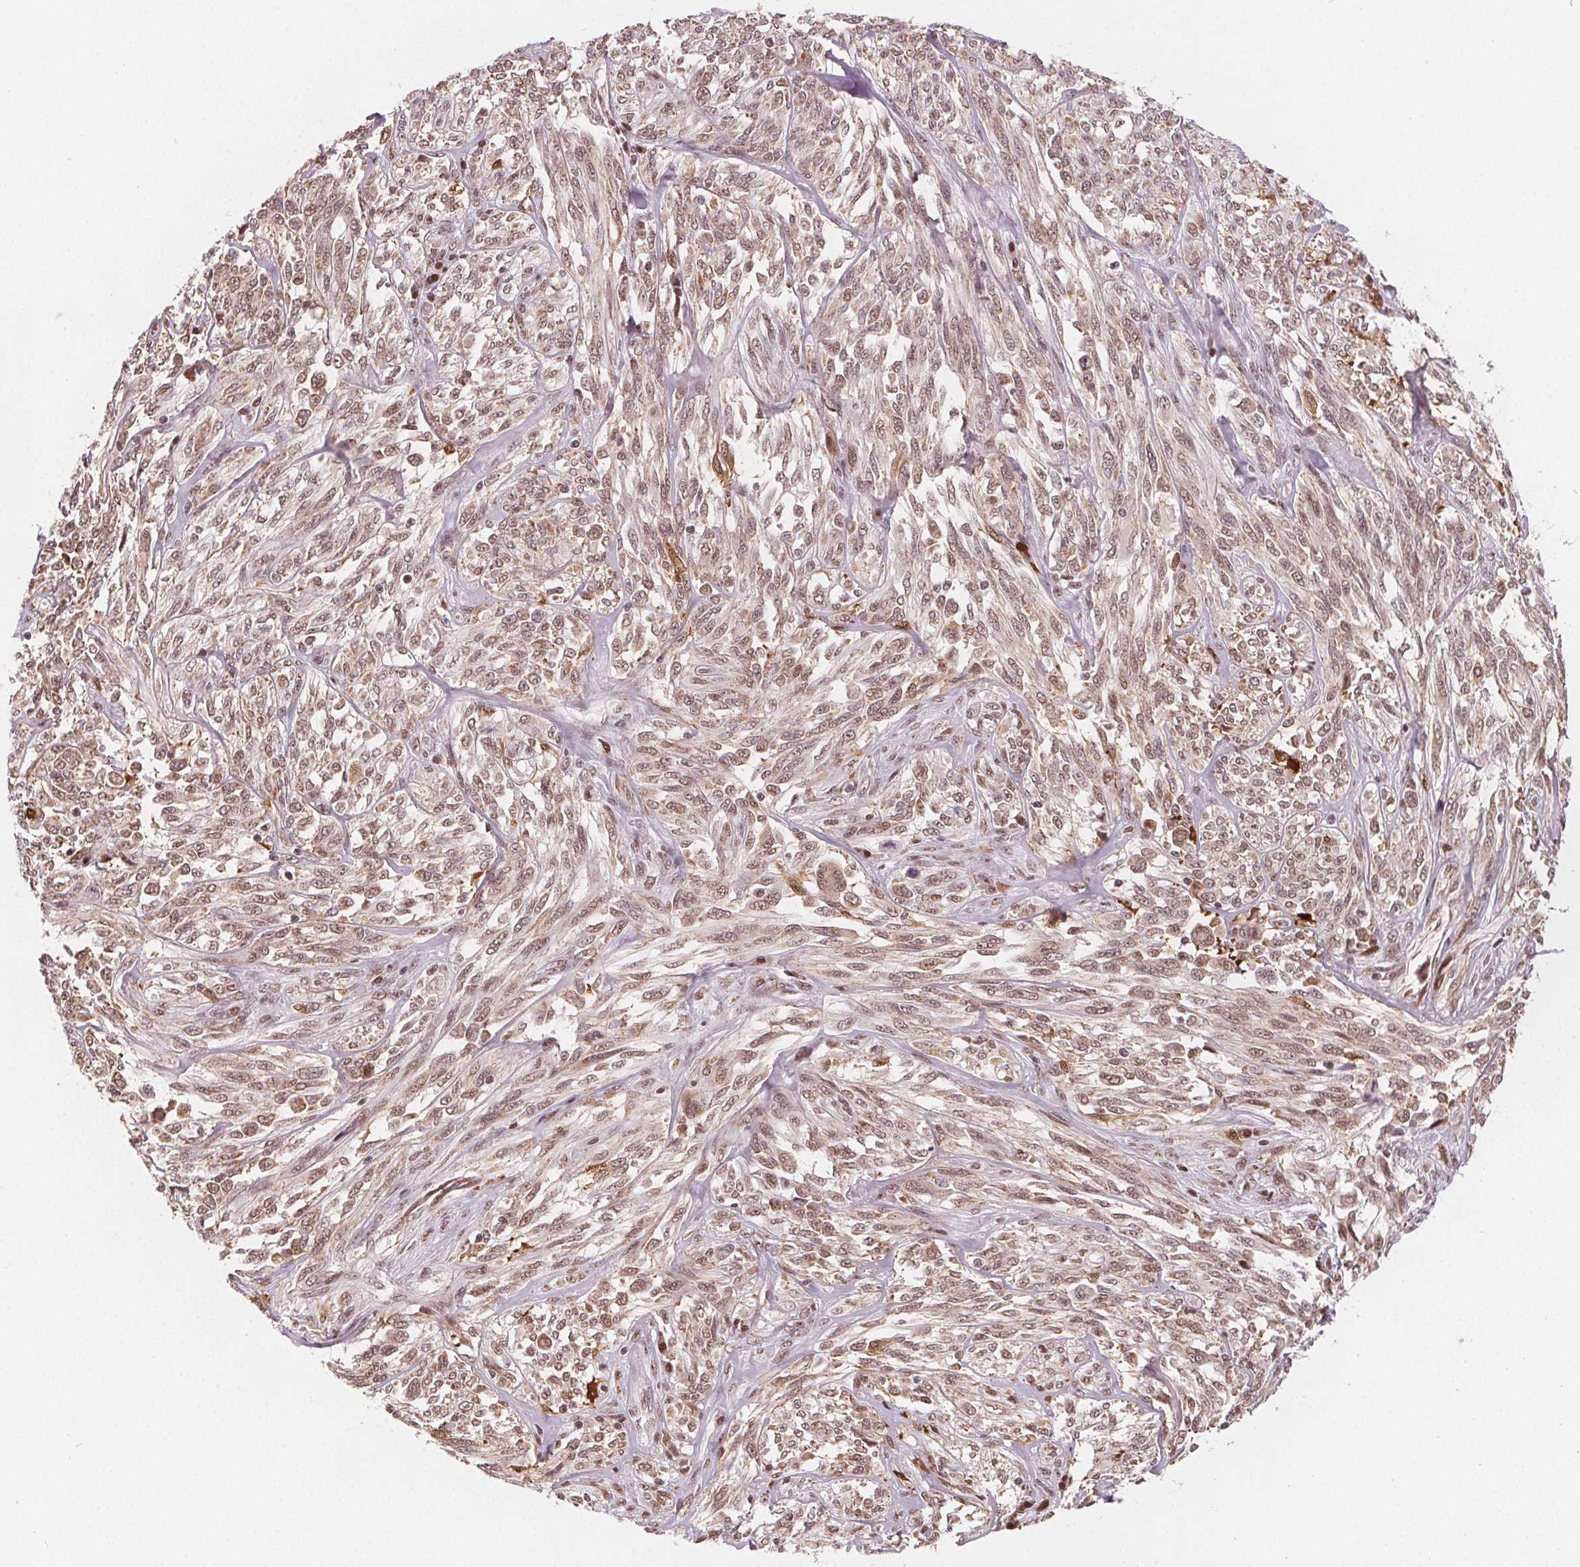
{"staining": {"intensity": "moderate", "quantity": ">75%", "location": "nuclear"}, "tissue": "melanoma", "cell_type": "Tumor cells", "image_type": "cancer", "snomed": [{"axis": "morphology", "description": "Malignant melanoma, NOS"}, {"axis": "topography", "description": "Skin"}], "caption": "Malignant melanoma stained with a brown dye reveals moderate nuclear positive expression in approximately >75% of tumor cells.", "gene": "DPM2", "patient": {"sex": "female", "age": 91}}